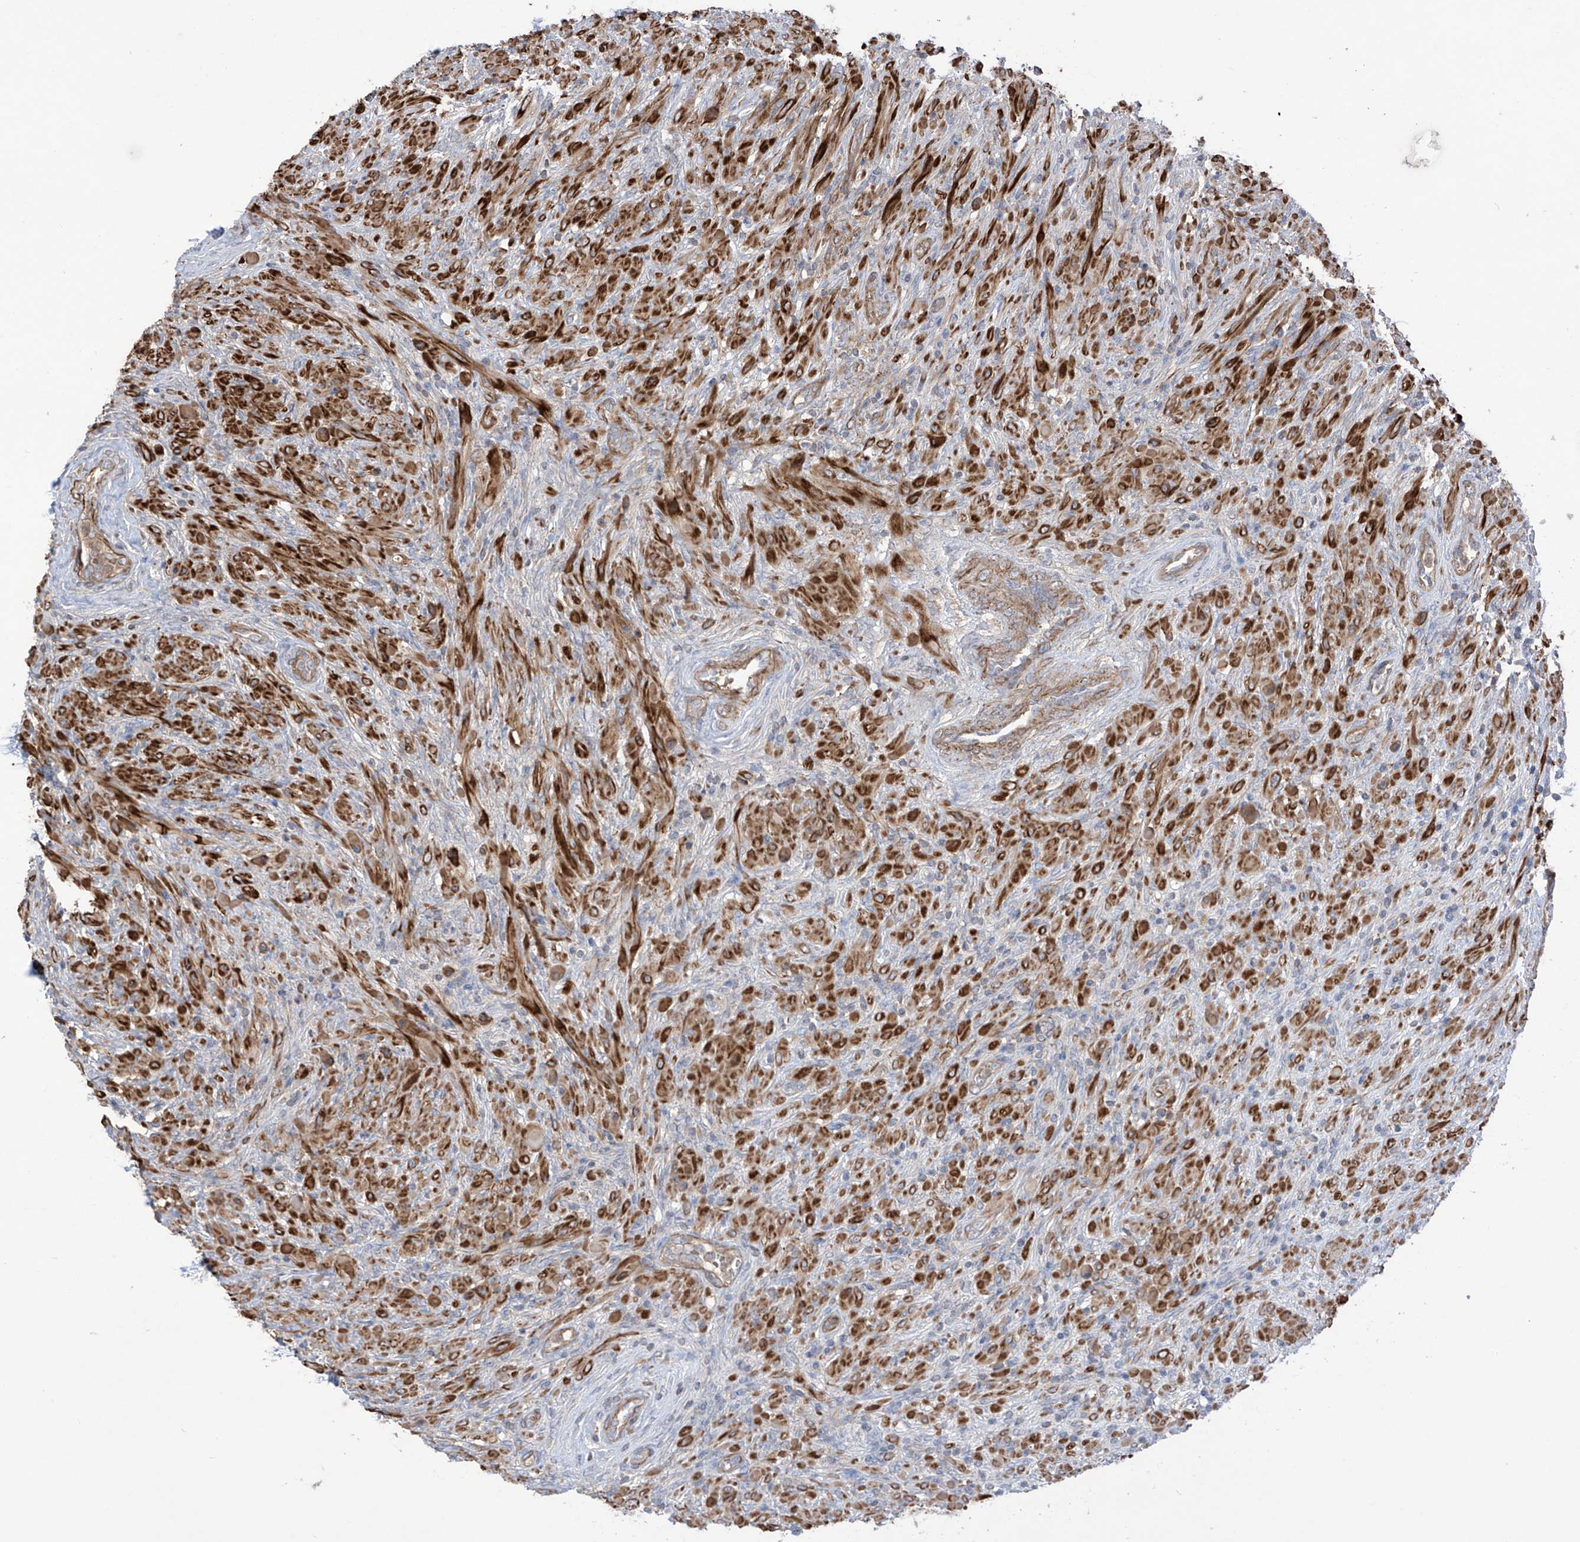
{"staining": {"intensity": "weak", "quantity": "<25%", "location": "cytoplasmic/membranous"}, "tissue": "prostate", "cell_type": "Glandular cells", "image_type": "normal", "snomed": [{"axis": "morphology", "description": "Normal tissue, NOS"}, {"axis": "topography", "description": "Prostate"}], "caption": "High power microscopy micrograph of an immunohistochemistry (IHC) image of normal prostate, revealing no significant staining in glandular cells.", "gene": "TRMU", "patient": {"sex": "male", "age": 76}}